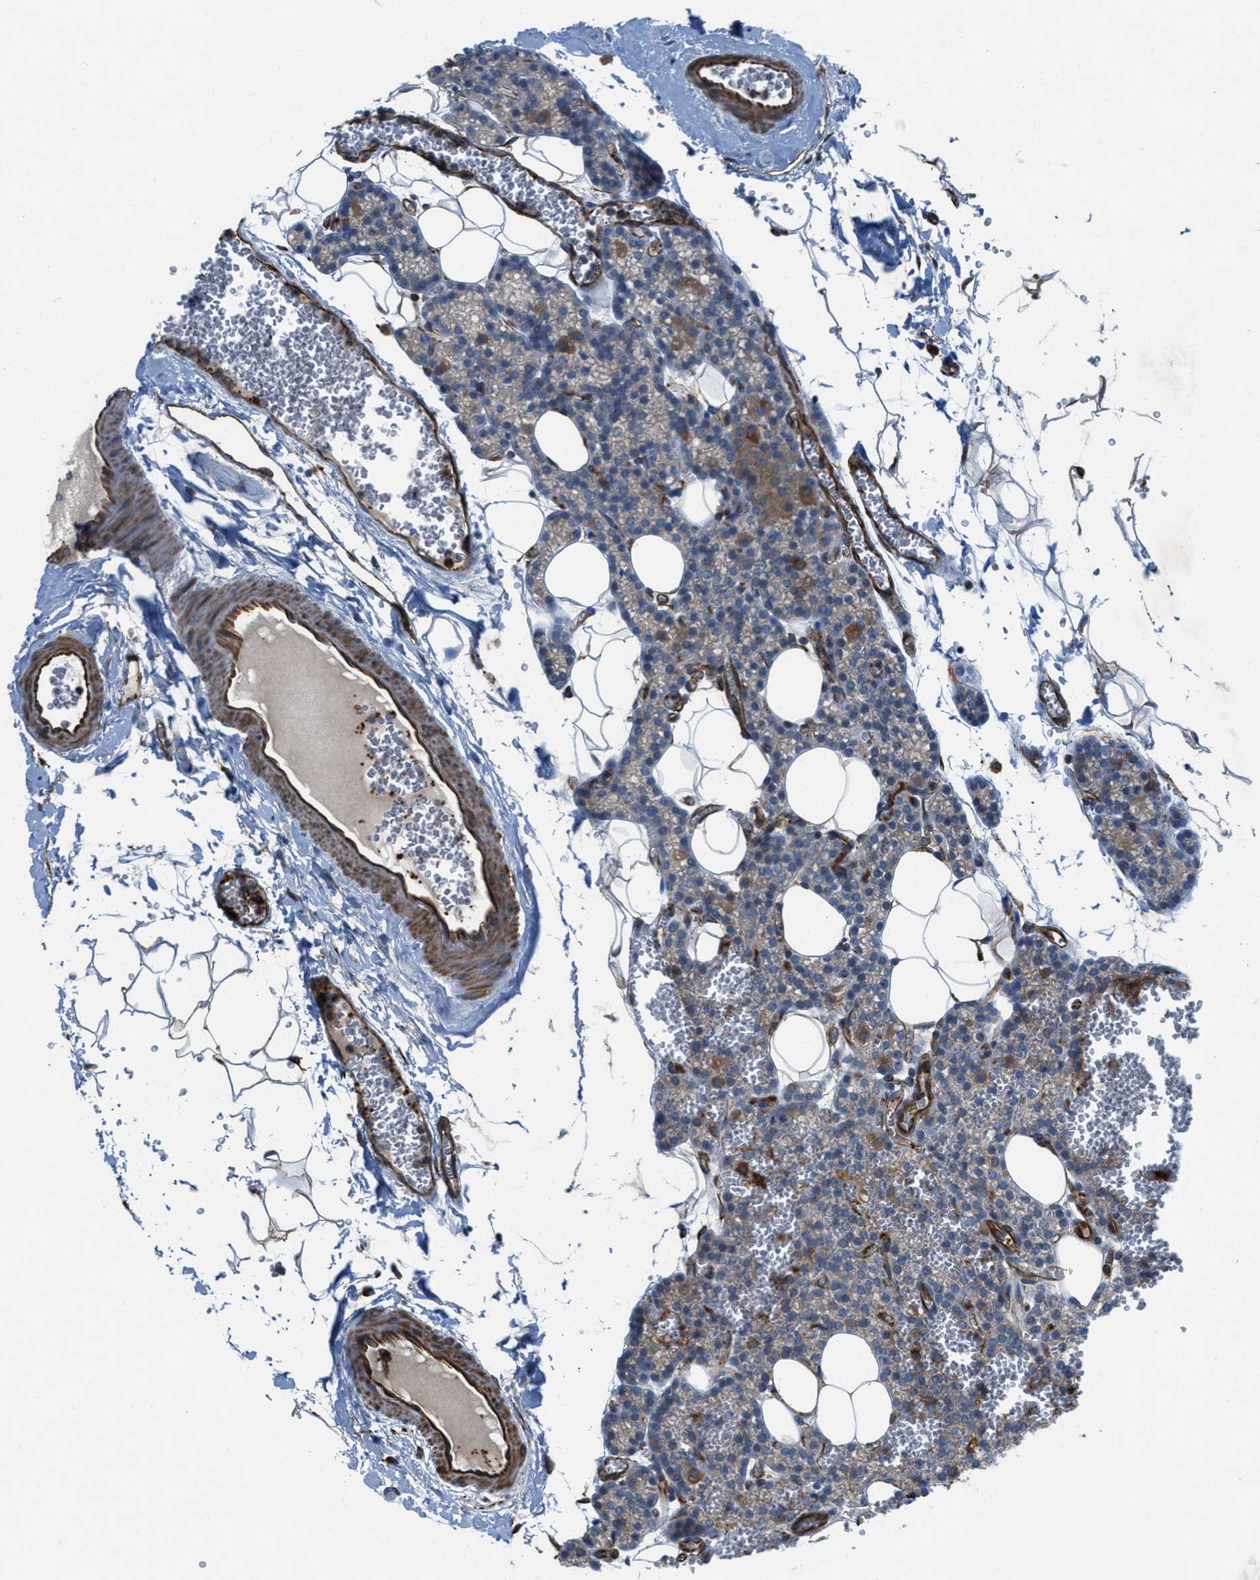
{"staining": {"intensity": "weak", "quantity": "25%-75%", "location": "cytoplasmic/membranous"}, "tissue": "parathyroid gland", "cell_type": "Glandular cells", "image_type": "normal", "snomed": [{"axis": "morphology", "description": "Normal tissue, NOS"}, {"axis": "morphology", "description": "Adenoma, NOS"}, {"axis": "topography", "description": "Parathyroid gland"}], "caption": "Immunohistochemical staining of normal human parathyroid gland displays 25%-75% levels of weak cytoplasmic/membranous protein expression in approximately 25%-75% of glandular cells.", "gene": "SLC6A9", "patient": {"sex": "female", "age": 58}}